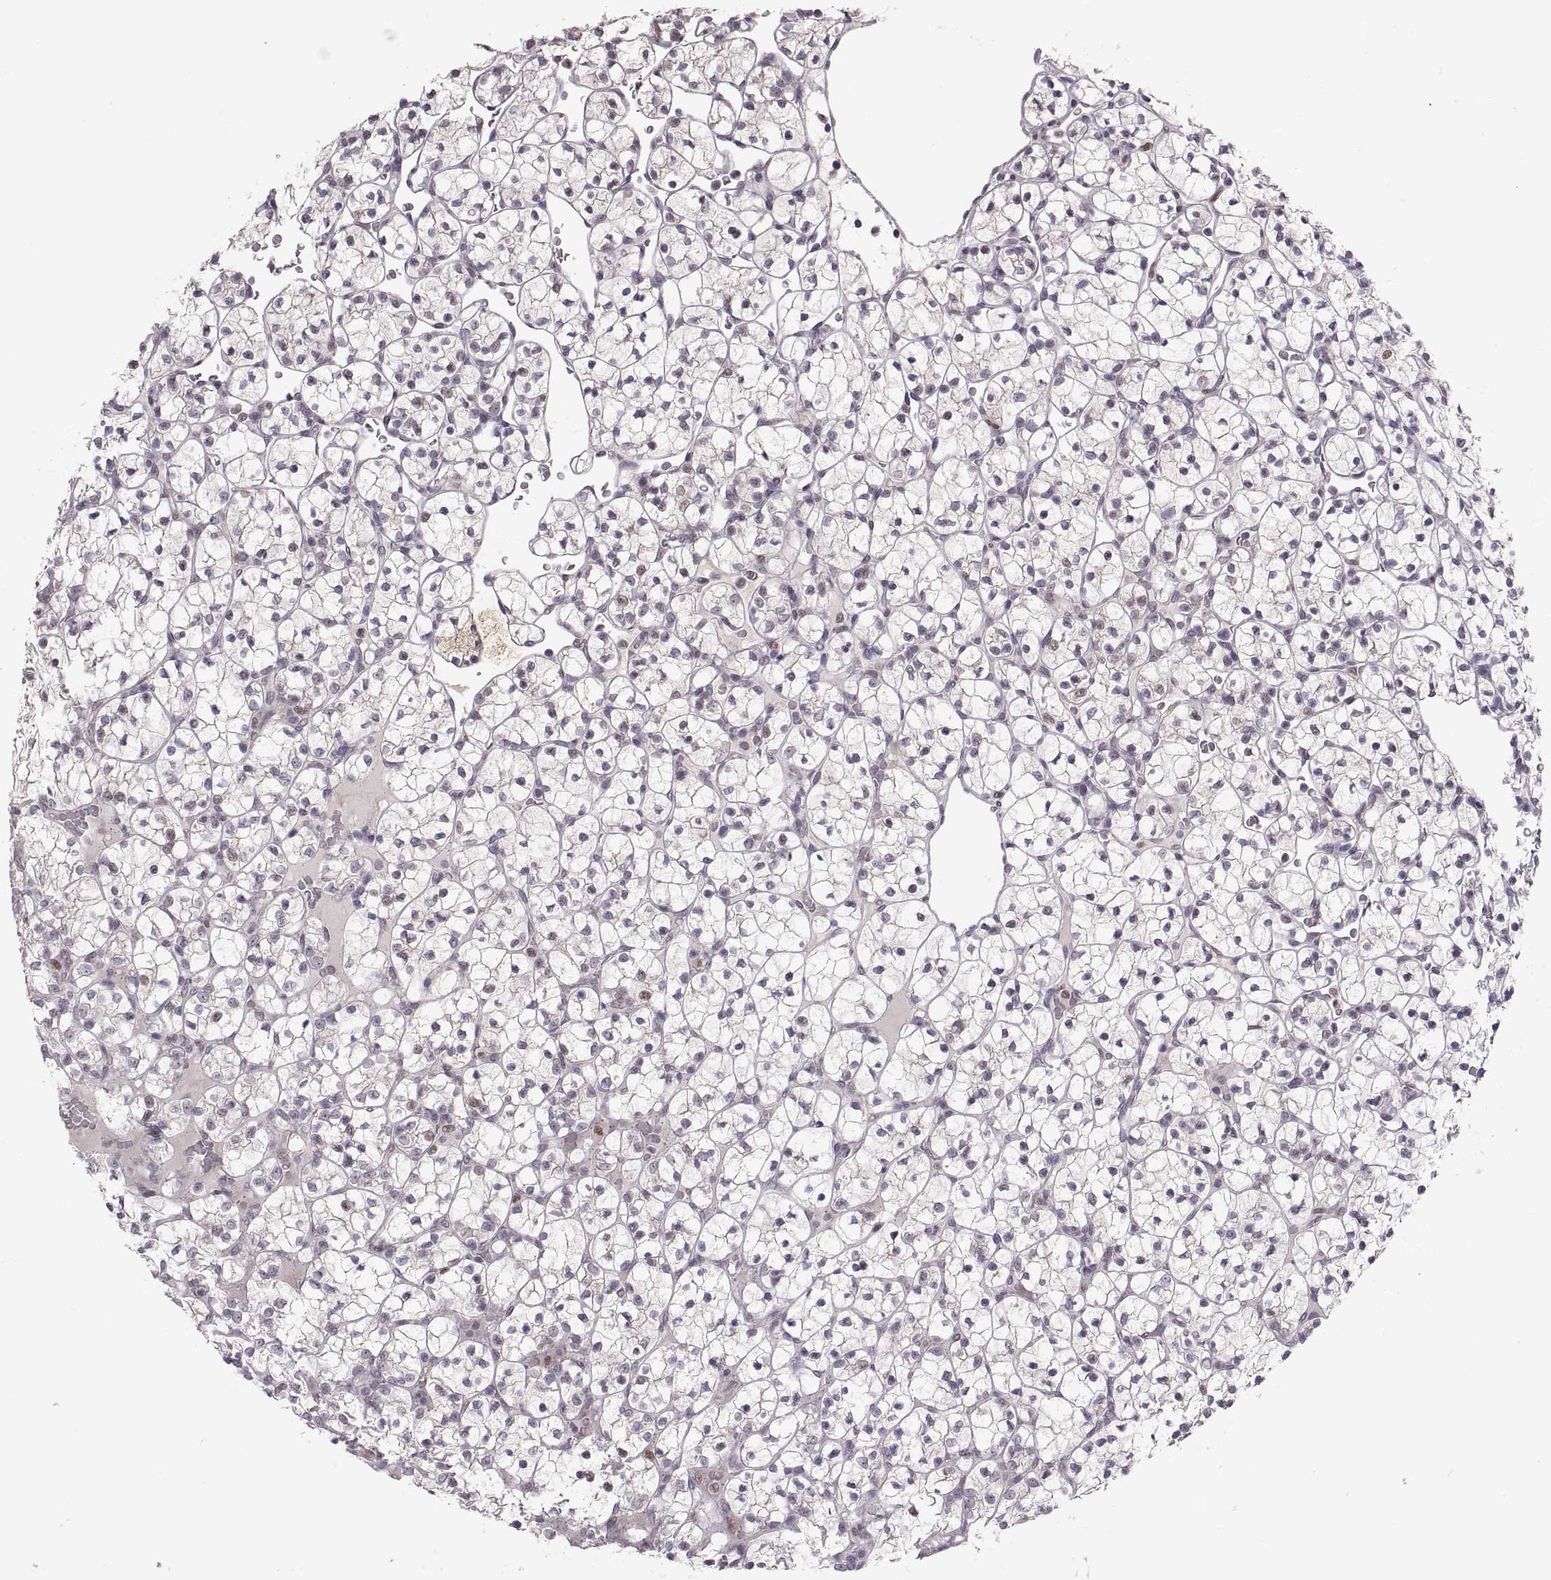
{"staining": {"intensity": "negative", "quantity": "none", "location": "none"}, "tissue": "renal cancer", "cell_type": "Tumor cells", "image_type": "cancer", "snomed": [{"axis": "morphology", "description": "Adenocarcinoma, NOS"}, {"axis": "topography", "description": "Kidney"}], "caption": "Immunohistochemical staining of human adenocarcinoma (renal) reveals no significant expression in tumor cells.", "gene": "SNAI1", "patient": {"sex": "female", "age": 89}}